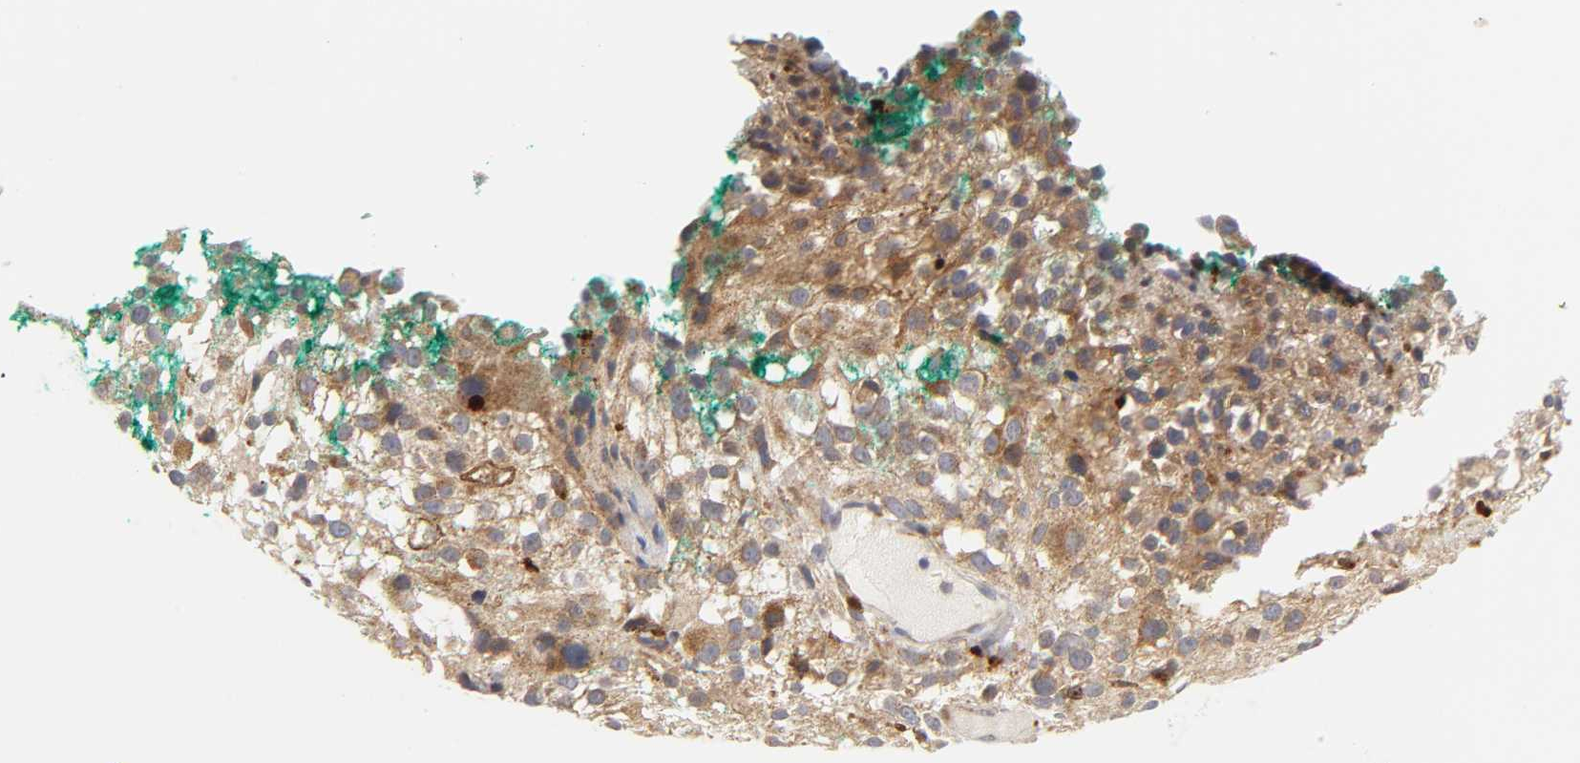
{"staining": {"intensity": "moderate", "quantity": ">75%", "location": "cytoplasmic/membranous"}, "tissue": "melanoma", "cell_type": "Tumor cells", "image_type": "cancer", "snomed": [{"axis": "morphology", "description": "Necrosis, NOS"}, {"axis": "morphology", "description": "Malignant melanoma, NOS"}, {"axis": "topography", "description": "Skin"}], "caption": "Malignant melanoma tissue exhibits moderate cytoplasmic/membranous staining in approximately >75% of tumor cells, visualized by immunohistochemistry.", "gene": "BAX", "patient": {"sex": "female", "age": 87}}